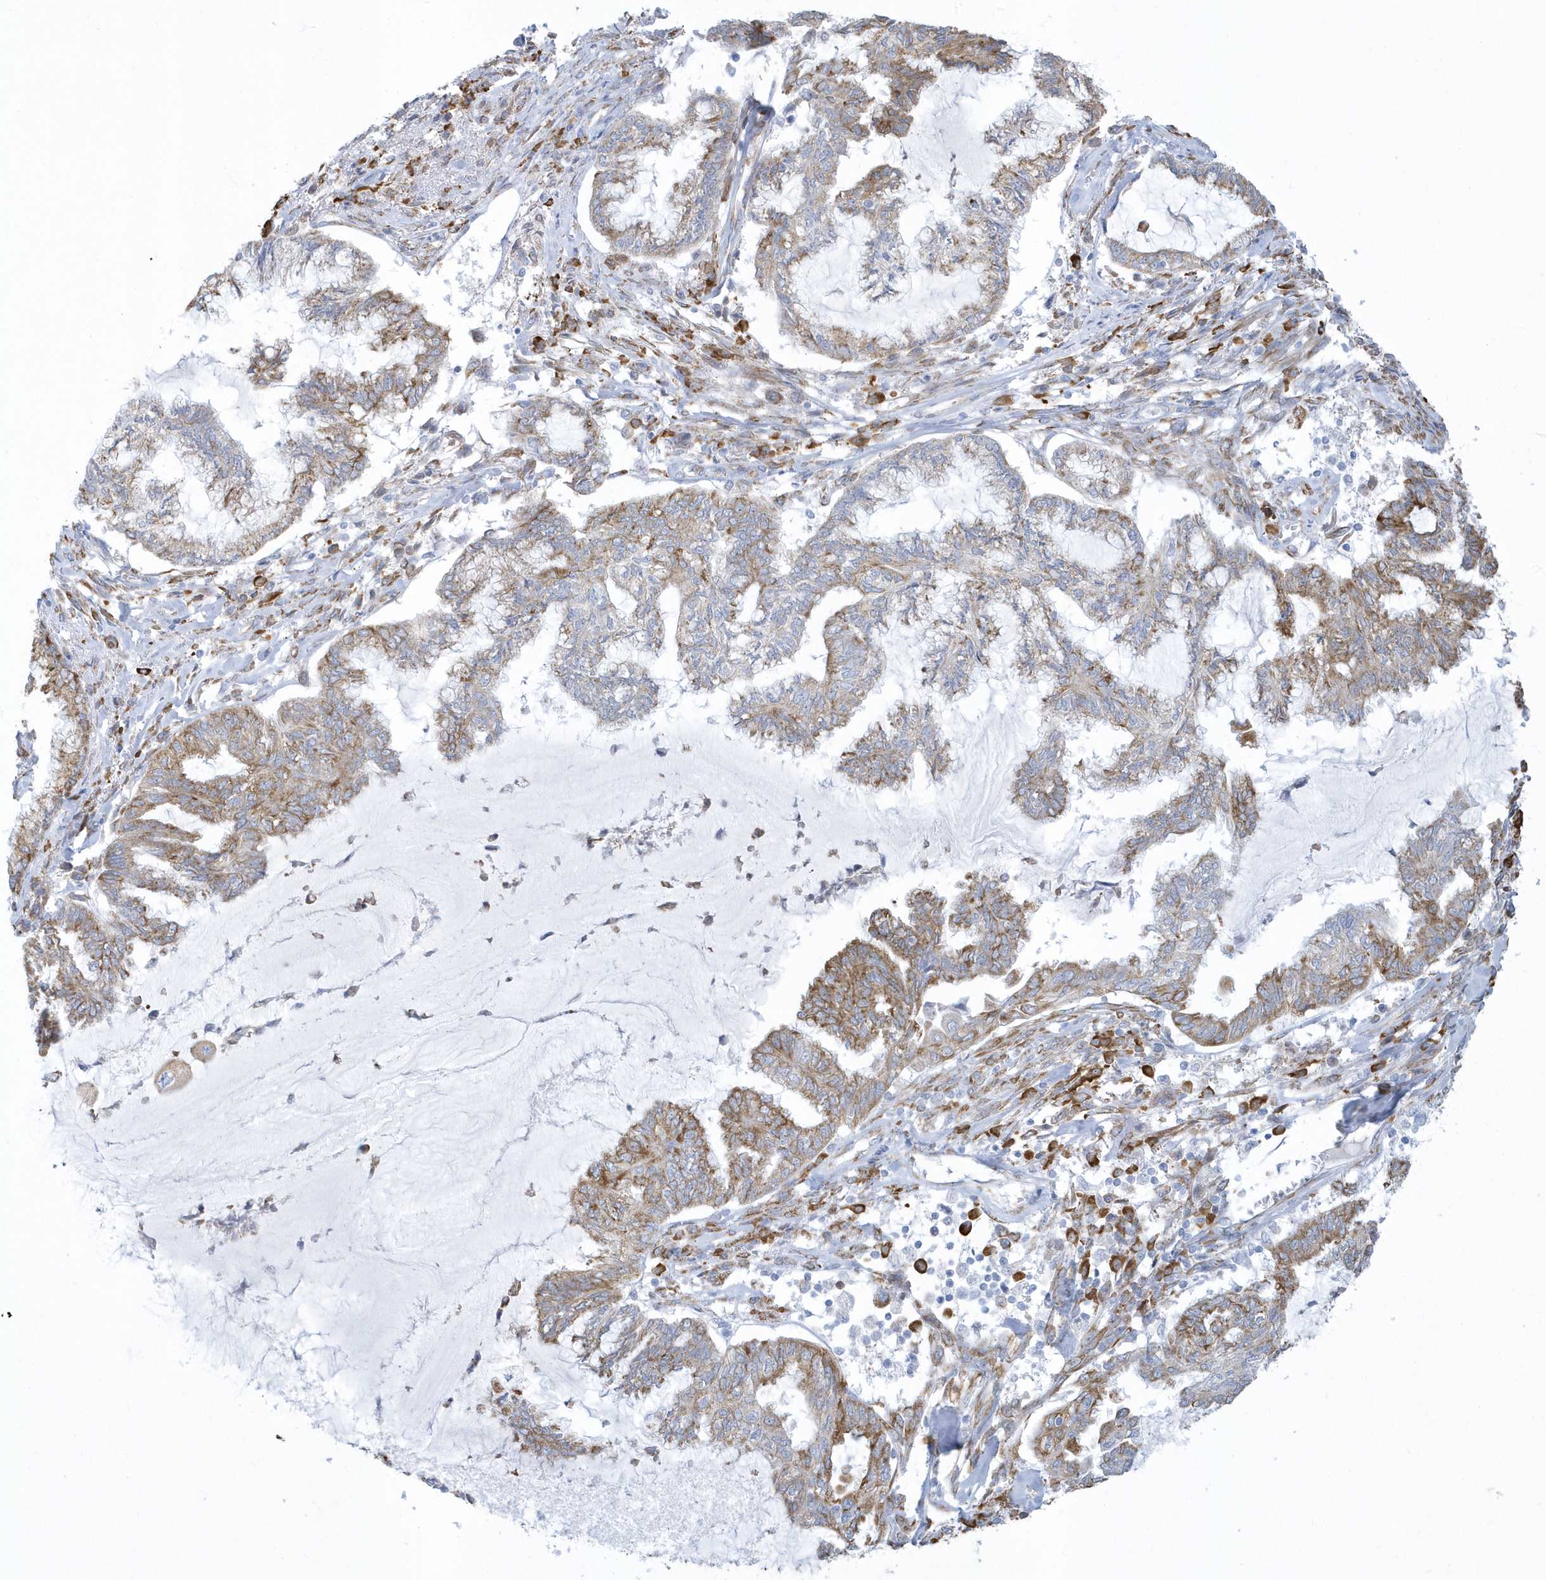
{"staining": {"intensity": "moderate", "quantity": "25%-75%", "location": "cytoplasmic/membranous"}, "tissue": "endometrial cancer", "cell_type": "Tumor cells", "image_type": "cancer", "snomed": [{"axis": "morphology", "description": "Adenocarcinoma, NOS"}, {"axis": "topography", "description": "Endometrium"}], "caption": "The image demonstrates a brown stain indicating the presence of a protein in the cytoplasmic/membranous of tumor cells in endometrial cancer (adenocarcinoma).", "gene": "DCAF1", "patient": {"sex": "female", "age": 86}}